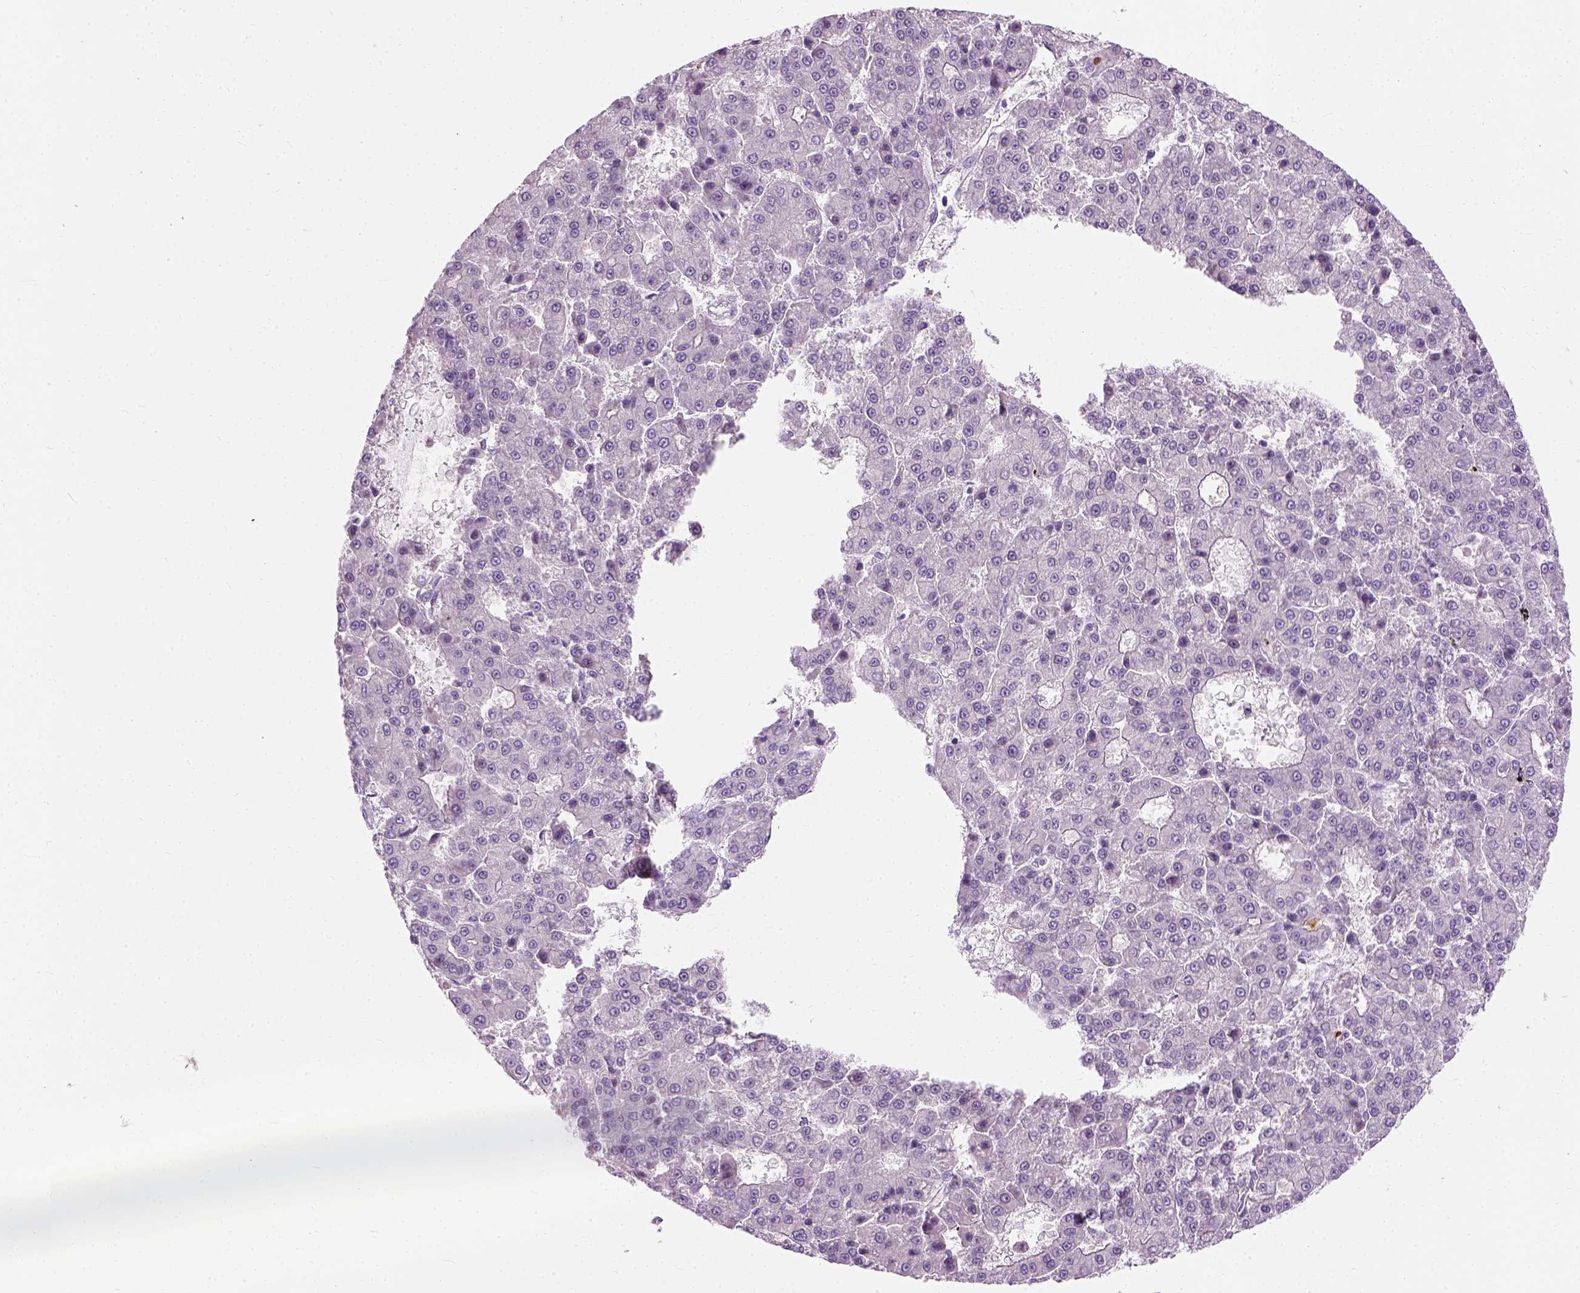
{"staining": {"intensity": "negative", "quantity": "none", "location": "none"}, "tissue": "liver cancer", "cell_type": "Tumor cells", "image_type": "cancer", "snomed": [{"axis": "morphology", "description": "Carcinoma, Hepatocellular, NOS"}, {"axis": "topography", "description": "Liver"}], "caption": "Immunohistochemistry (IHC) of human hepatocellular carcinoma (liver) demonstrates no positivity in tumor cells.", "gene": "TRIM72", "patient": {"sex": "male", "age": 70}}